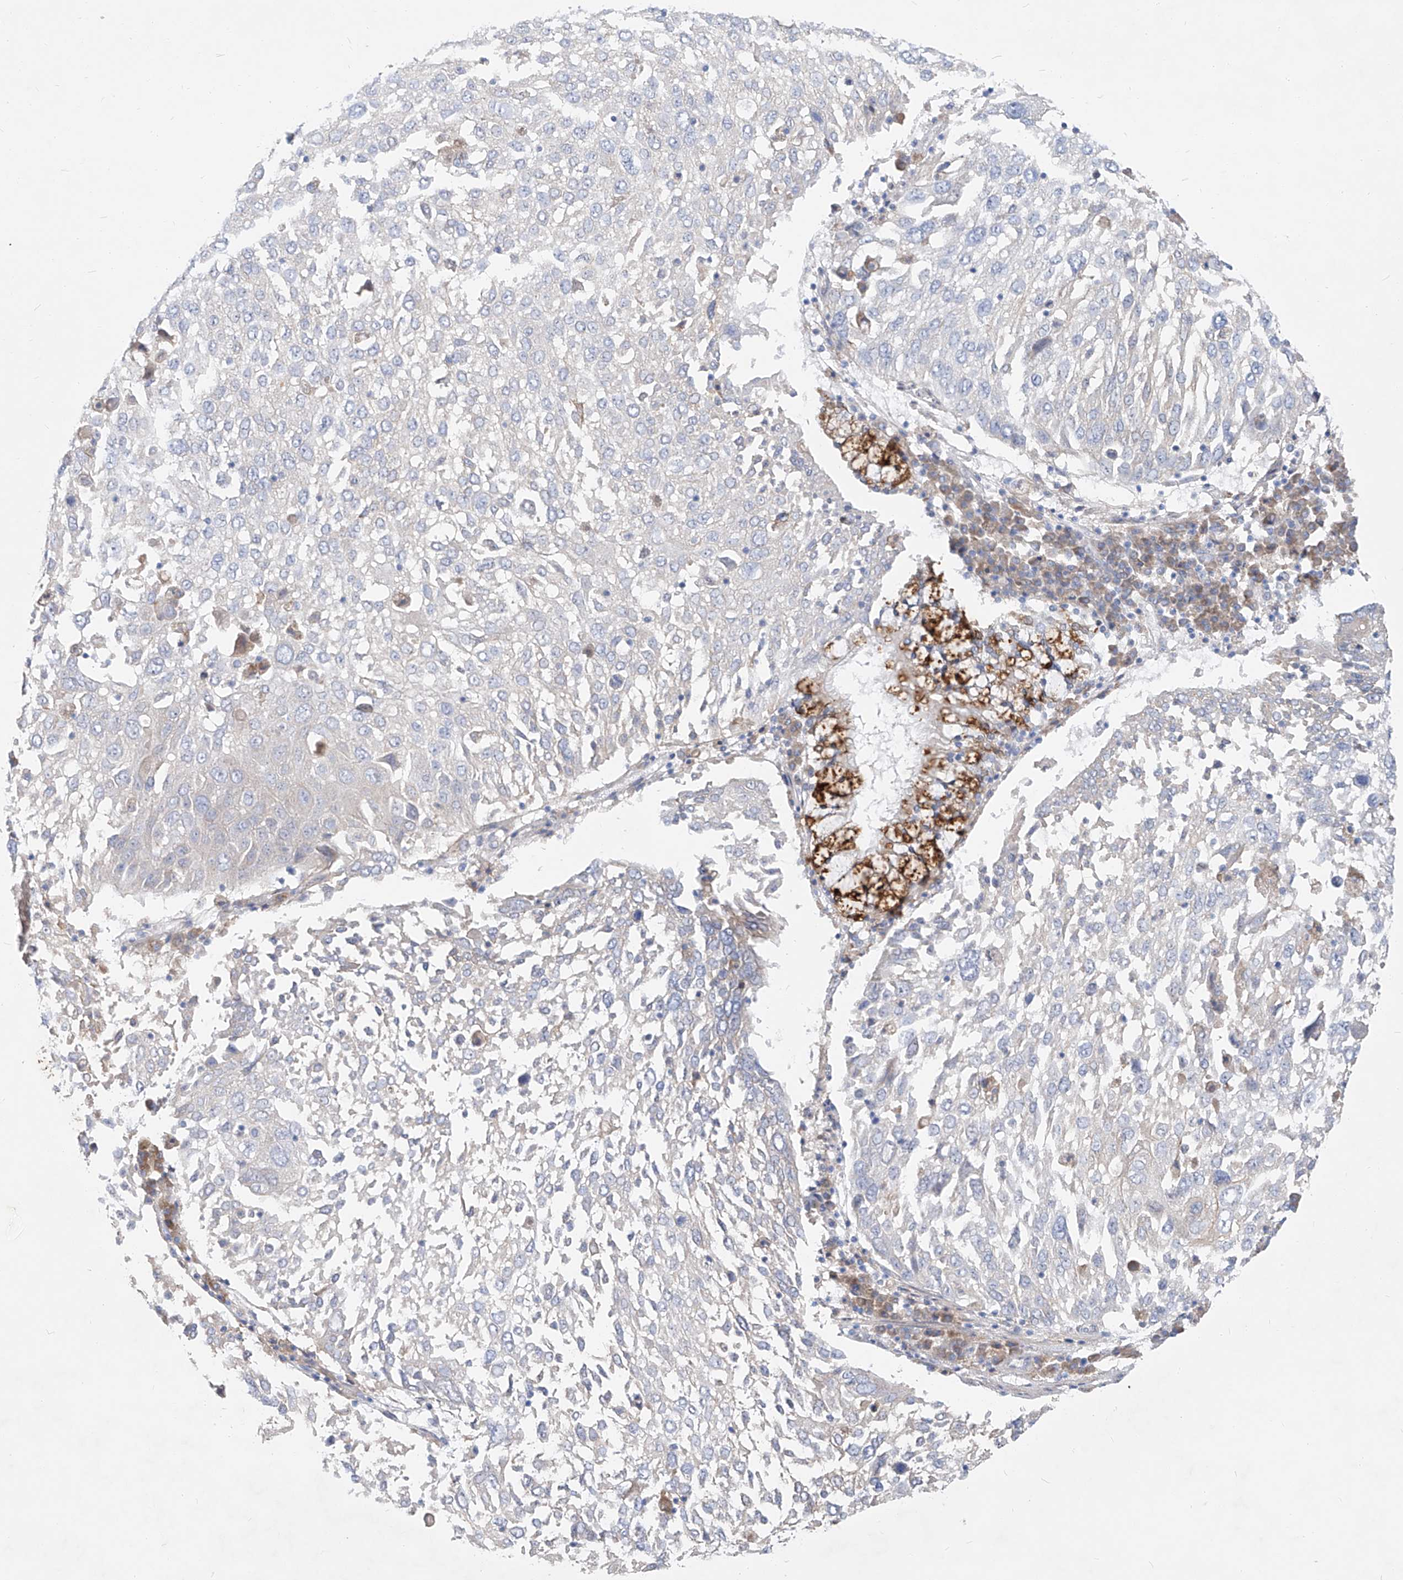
{"staining": {"intensity": "negative", "quantity": "none", "location": "none"}, "tissue": "lung cancer", "cell_type": "Tumor cells", "image_type": "cancer", "snomed": [{"axis": "morphology", "description": "Squamous cell carcinoma, NOS"}, {"axis": "topography", "description": "Lung"}], "caption": "Protein analysis of lung cancer reveals no significant staining in tumor cells.", "gene": "UFL1", "patient": {"sex": "male", "age": 65}}